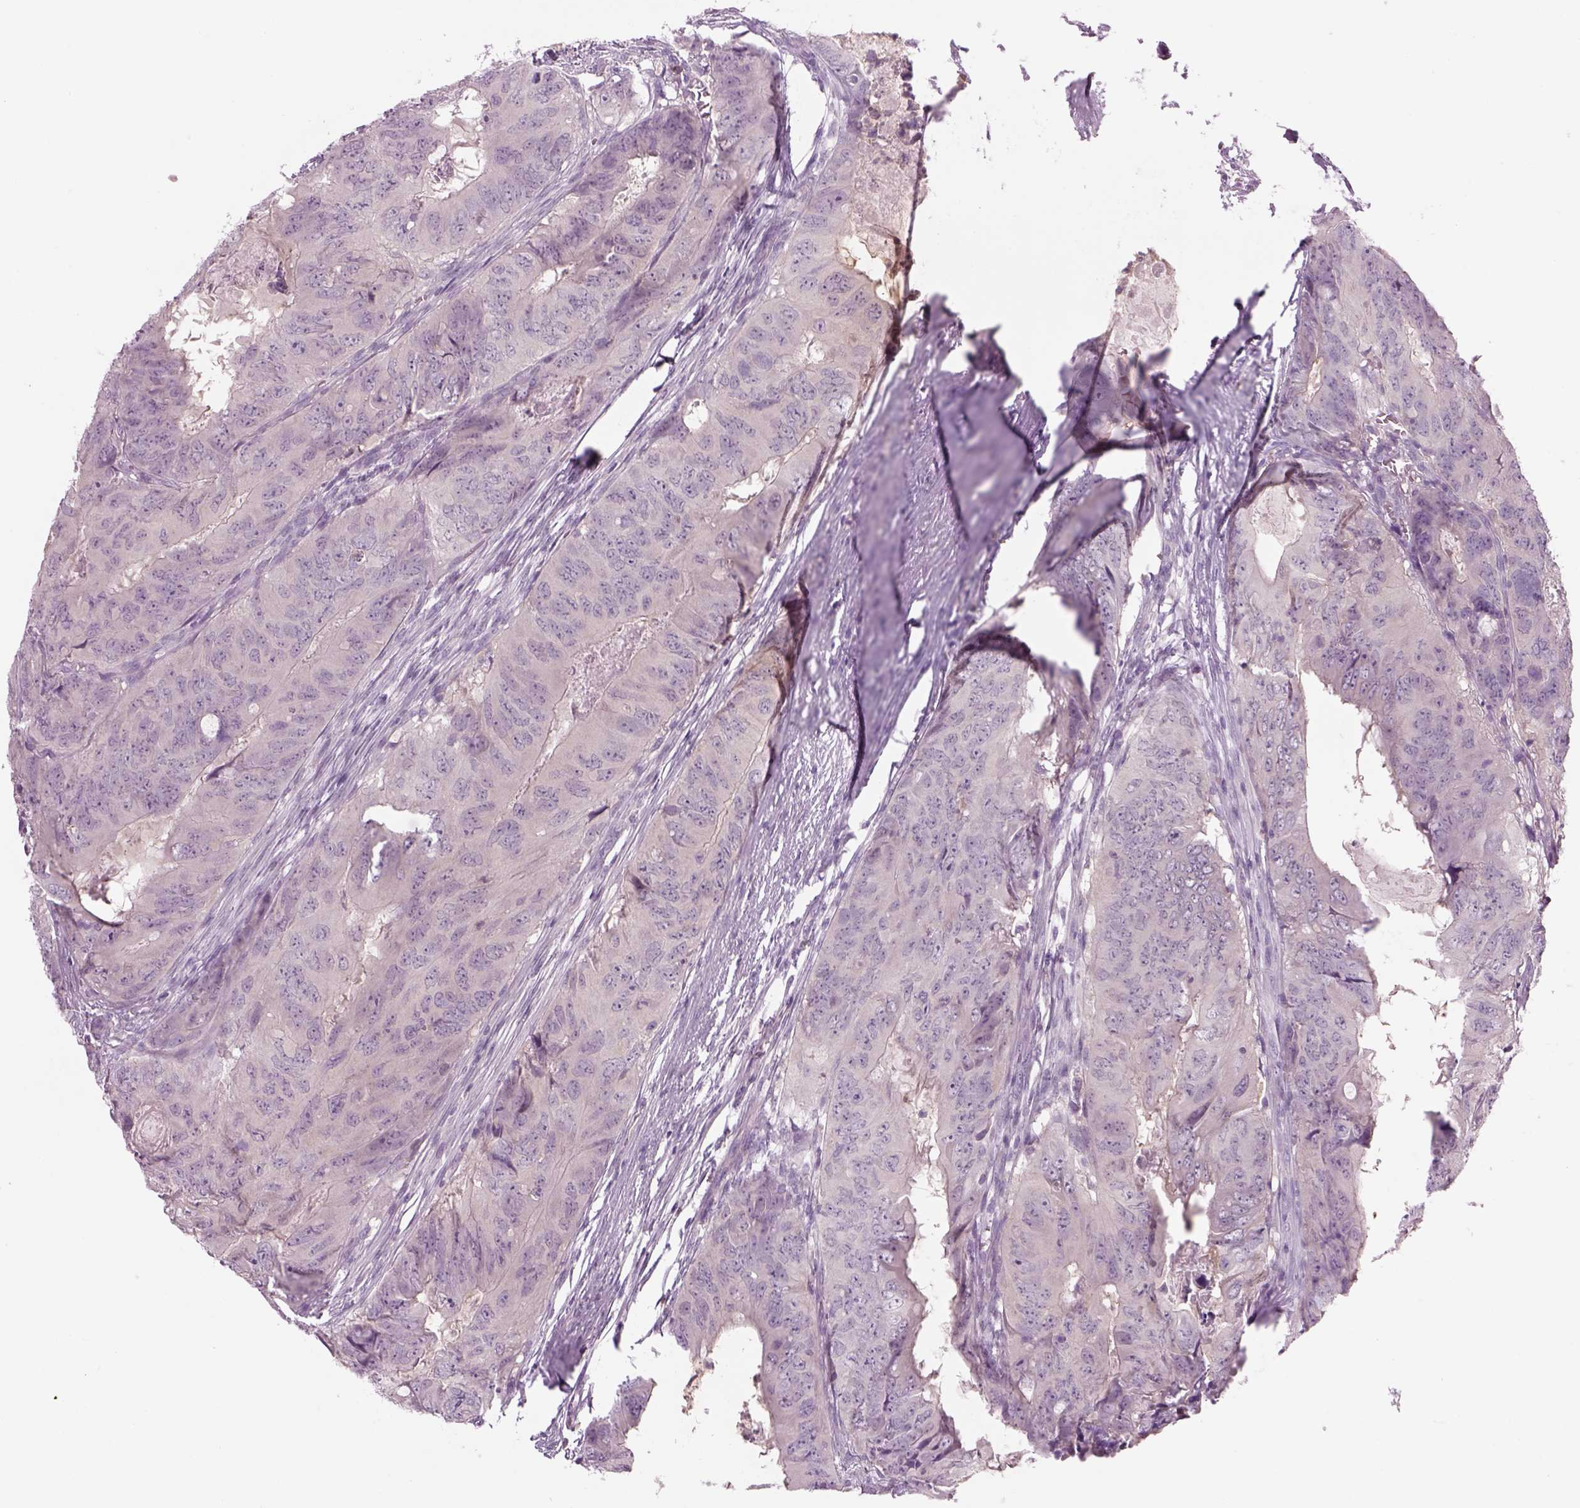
{"staining": {"intensity": "negative", "quantity": "none", "location": "none"}, "tissue": "colorectal cancer", "cell_type": "Tumor cells", "image_type": "cancer", "snomed": [{"axis": "morphology", "description": "Adenocarcinoma, NOS"}, {"axis": "topography", "description": "Colon"}], "caption": "Immunohistochemistry (IHC) photomicrograph of neoplastic tissue: colorectal cancer stained with DAB (3,3'-diaminobenzidine) displays no significant protein expression in tumor cells. (DAB immunohistochemistry (IHC), high magnification).", "gene": "MDH1B", "patient": {"sex": "male", "age": 79}}